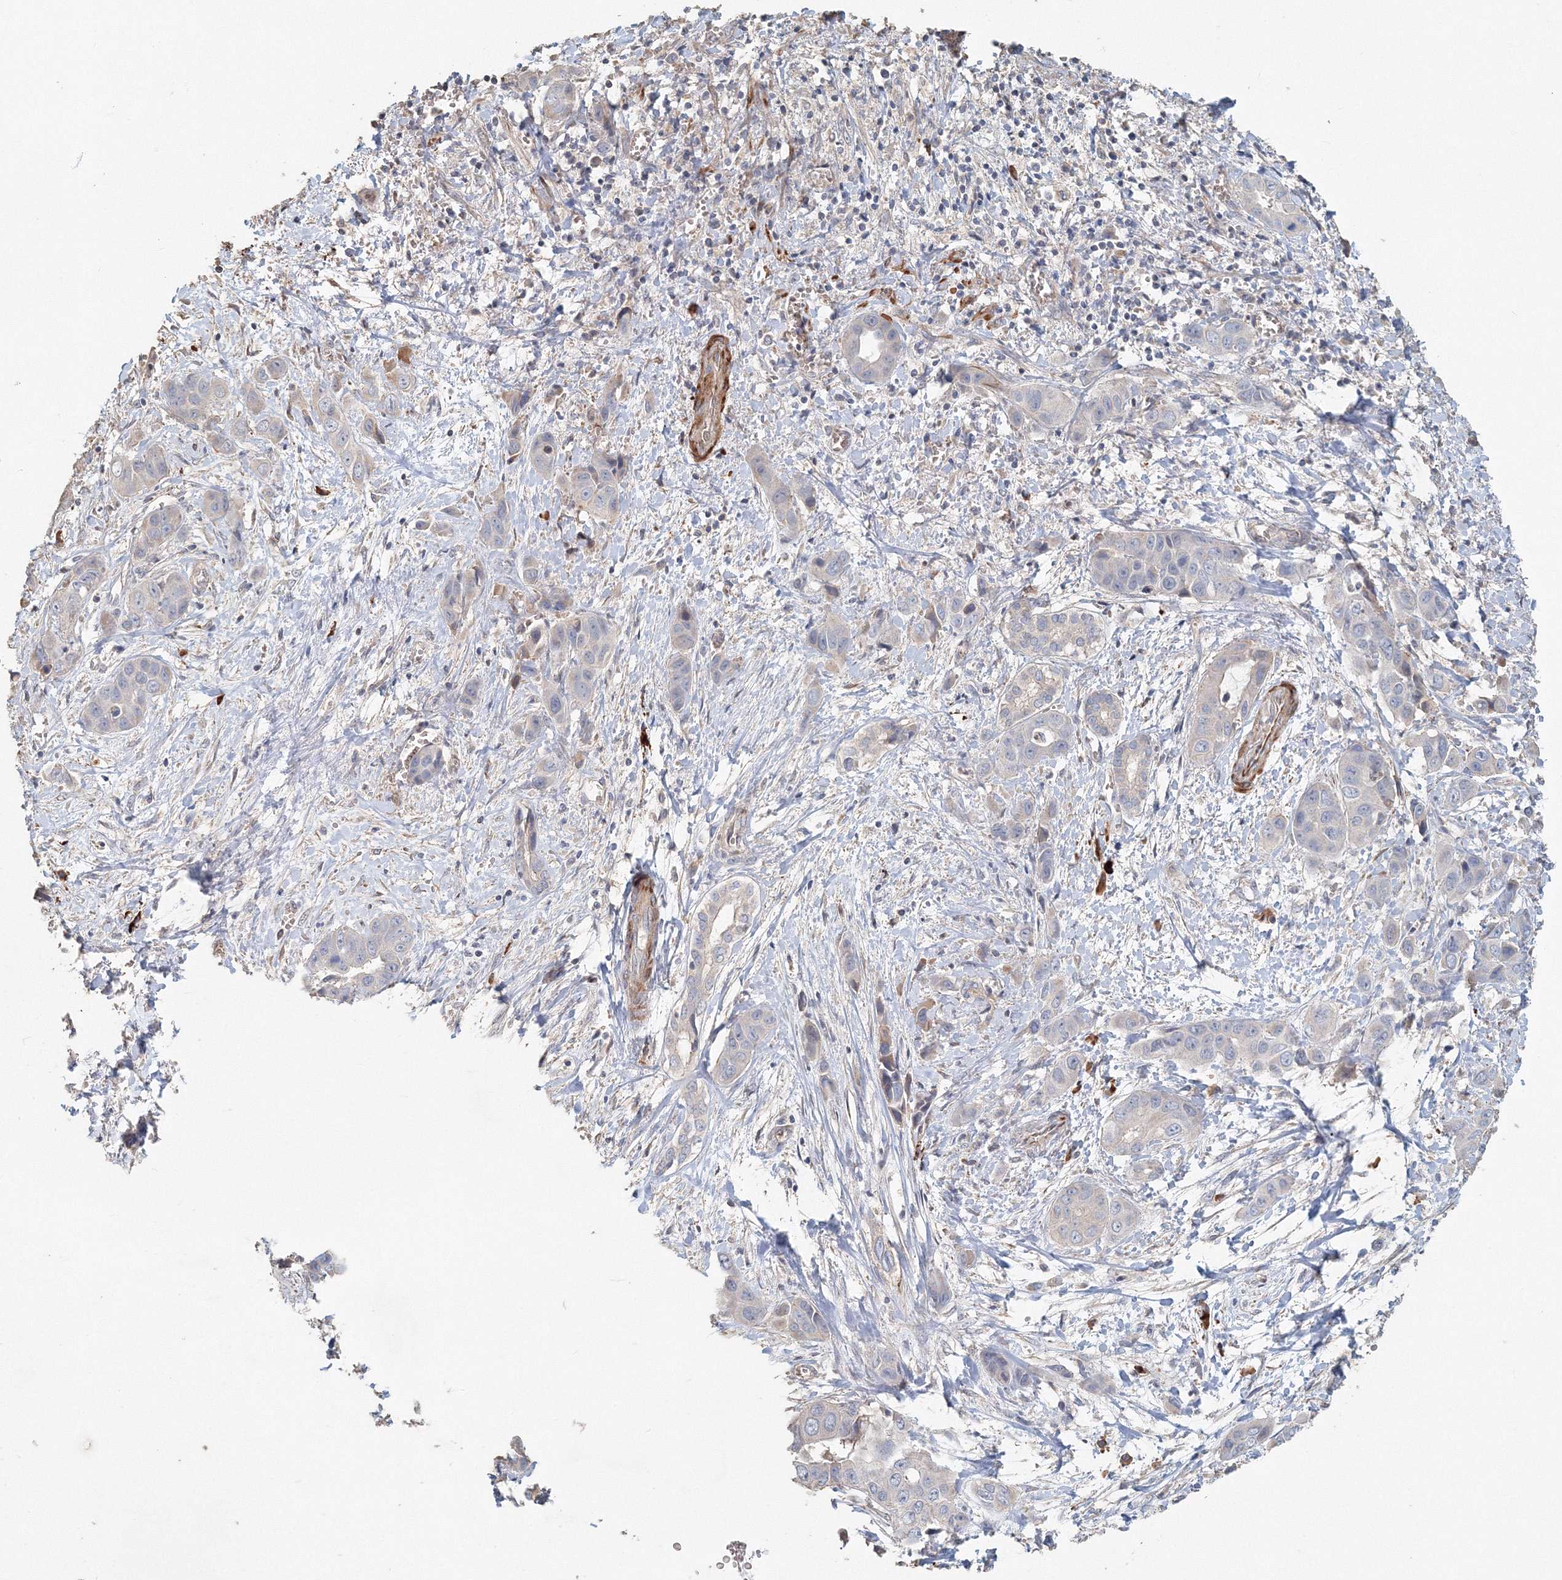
{"staining": {"intensity": "negative", "quantity": "none", "location": "none"}, "tissue": "liver cancer", "cell_type": "Tumor cells", "image_type": "cancer", "snomed": [{"axis": "morphology", "description": "Cholangiocarcinoma"}, {"axis": "topography", "description": "Liver"}], "caption": "This is an IHC image of human liver cancer (cholangiocarcinoma). There is no staining in tumor cells.", "gene": "NALF2", "patient": {"sex": "female", "age": 52}}